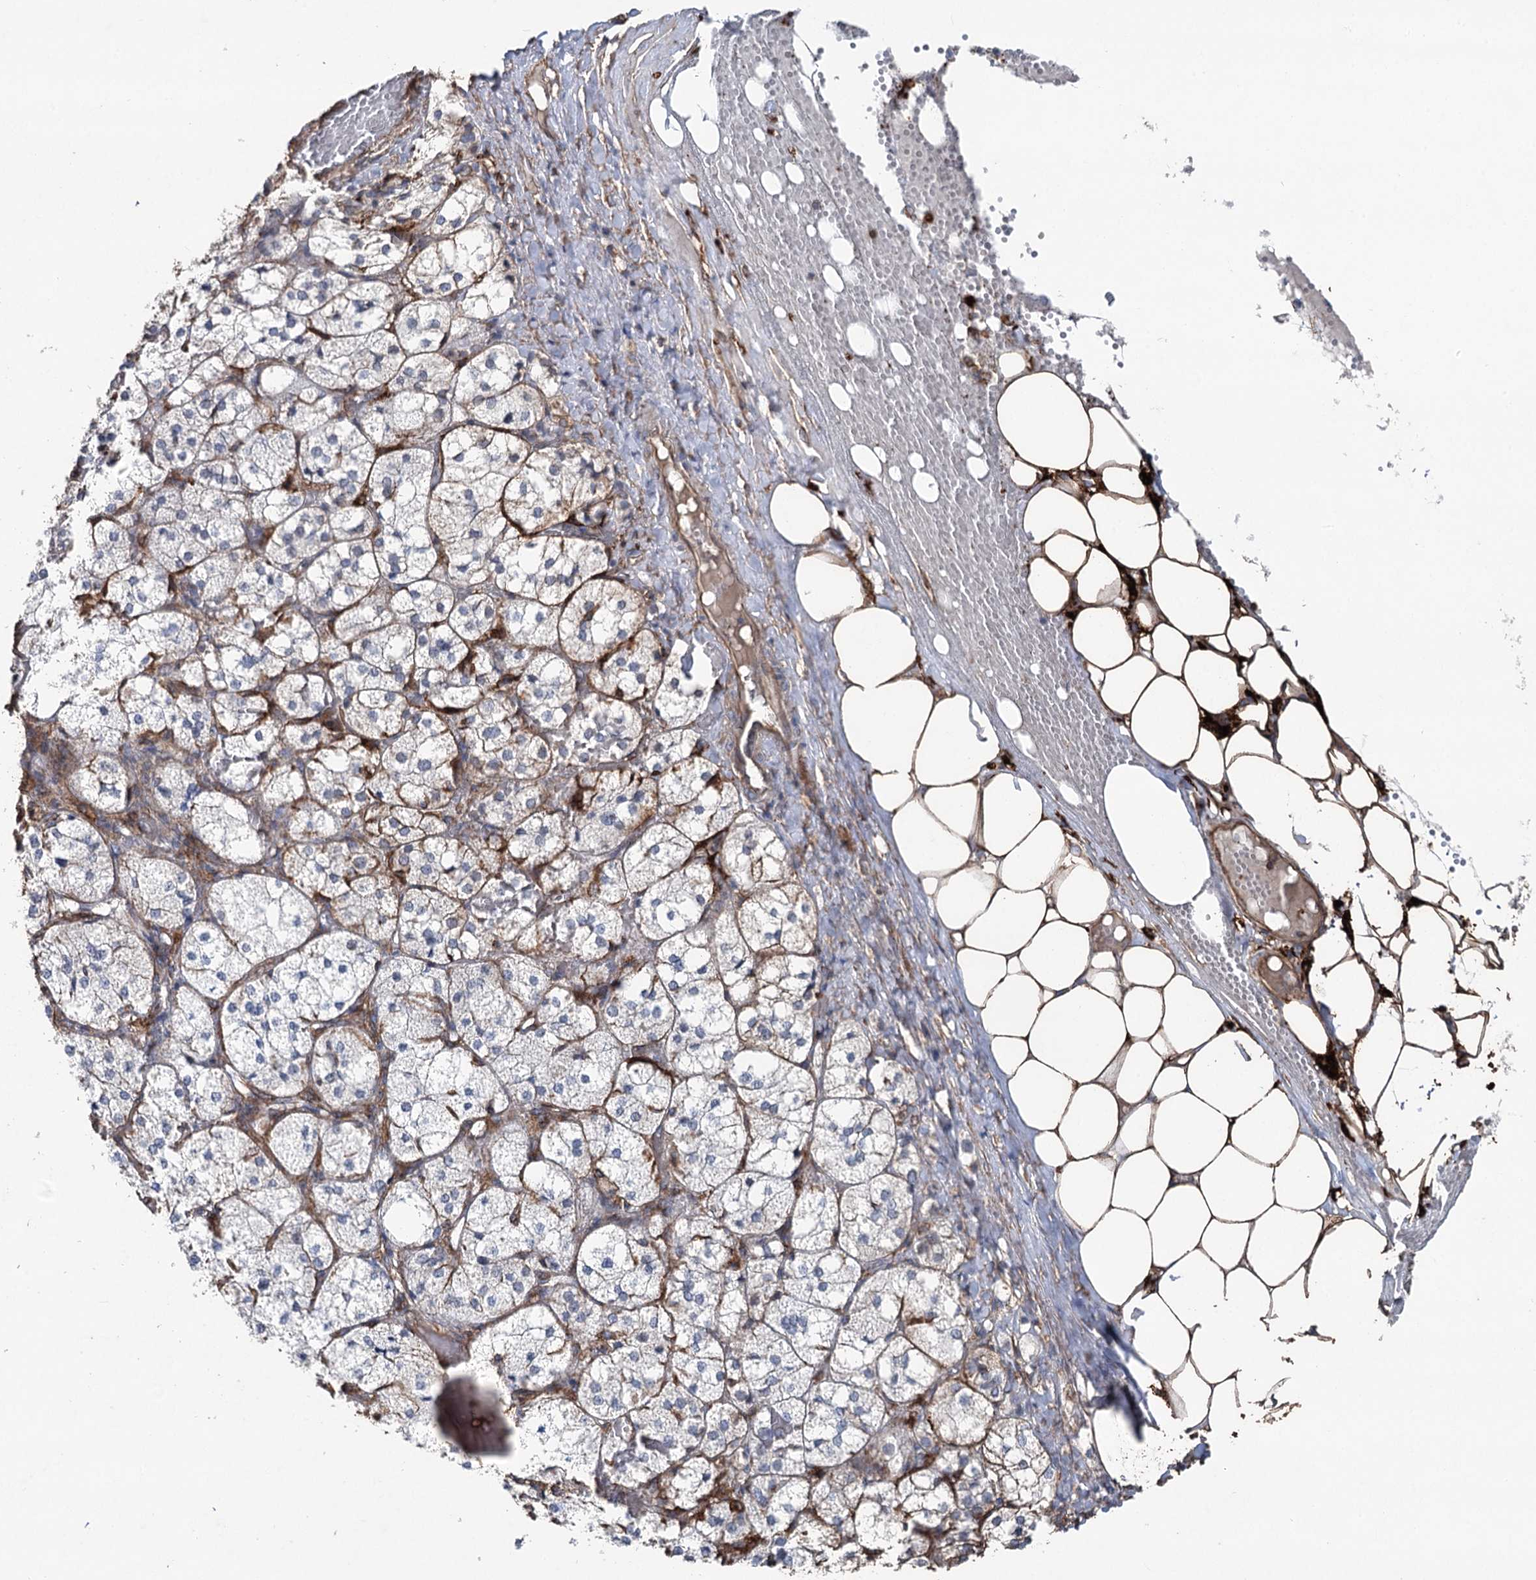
{"staining": {"intensity": "negative", "quantity": "none", "location": "none"}, "tissue": "adrenal gland", "cell_type": "Glandular cells", "image_type": "normal", "snomed": [{"axis": "morphology", "description": "Normal tissue, NOS"}, {"axis": "topography", "description": "Adrenal gland"}], "caption": "Photomicrograph shows no significant protein expression in glandular cells of unremarkable adrenal gland. (DAB (3,3'-diaminobenzidine) immunohistochemistry (IHC), high magnification).", "gene": "CLEC4M", "patient": {"sex": "female", "age": 61}}